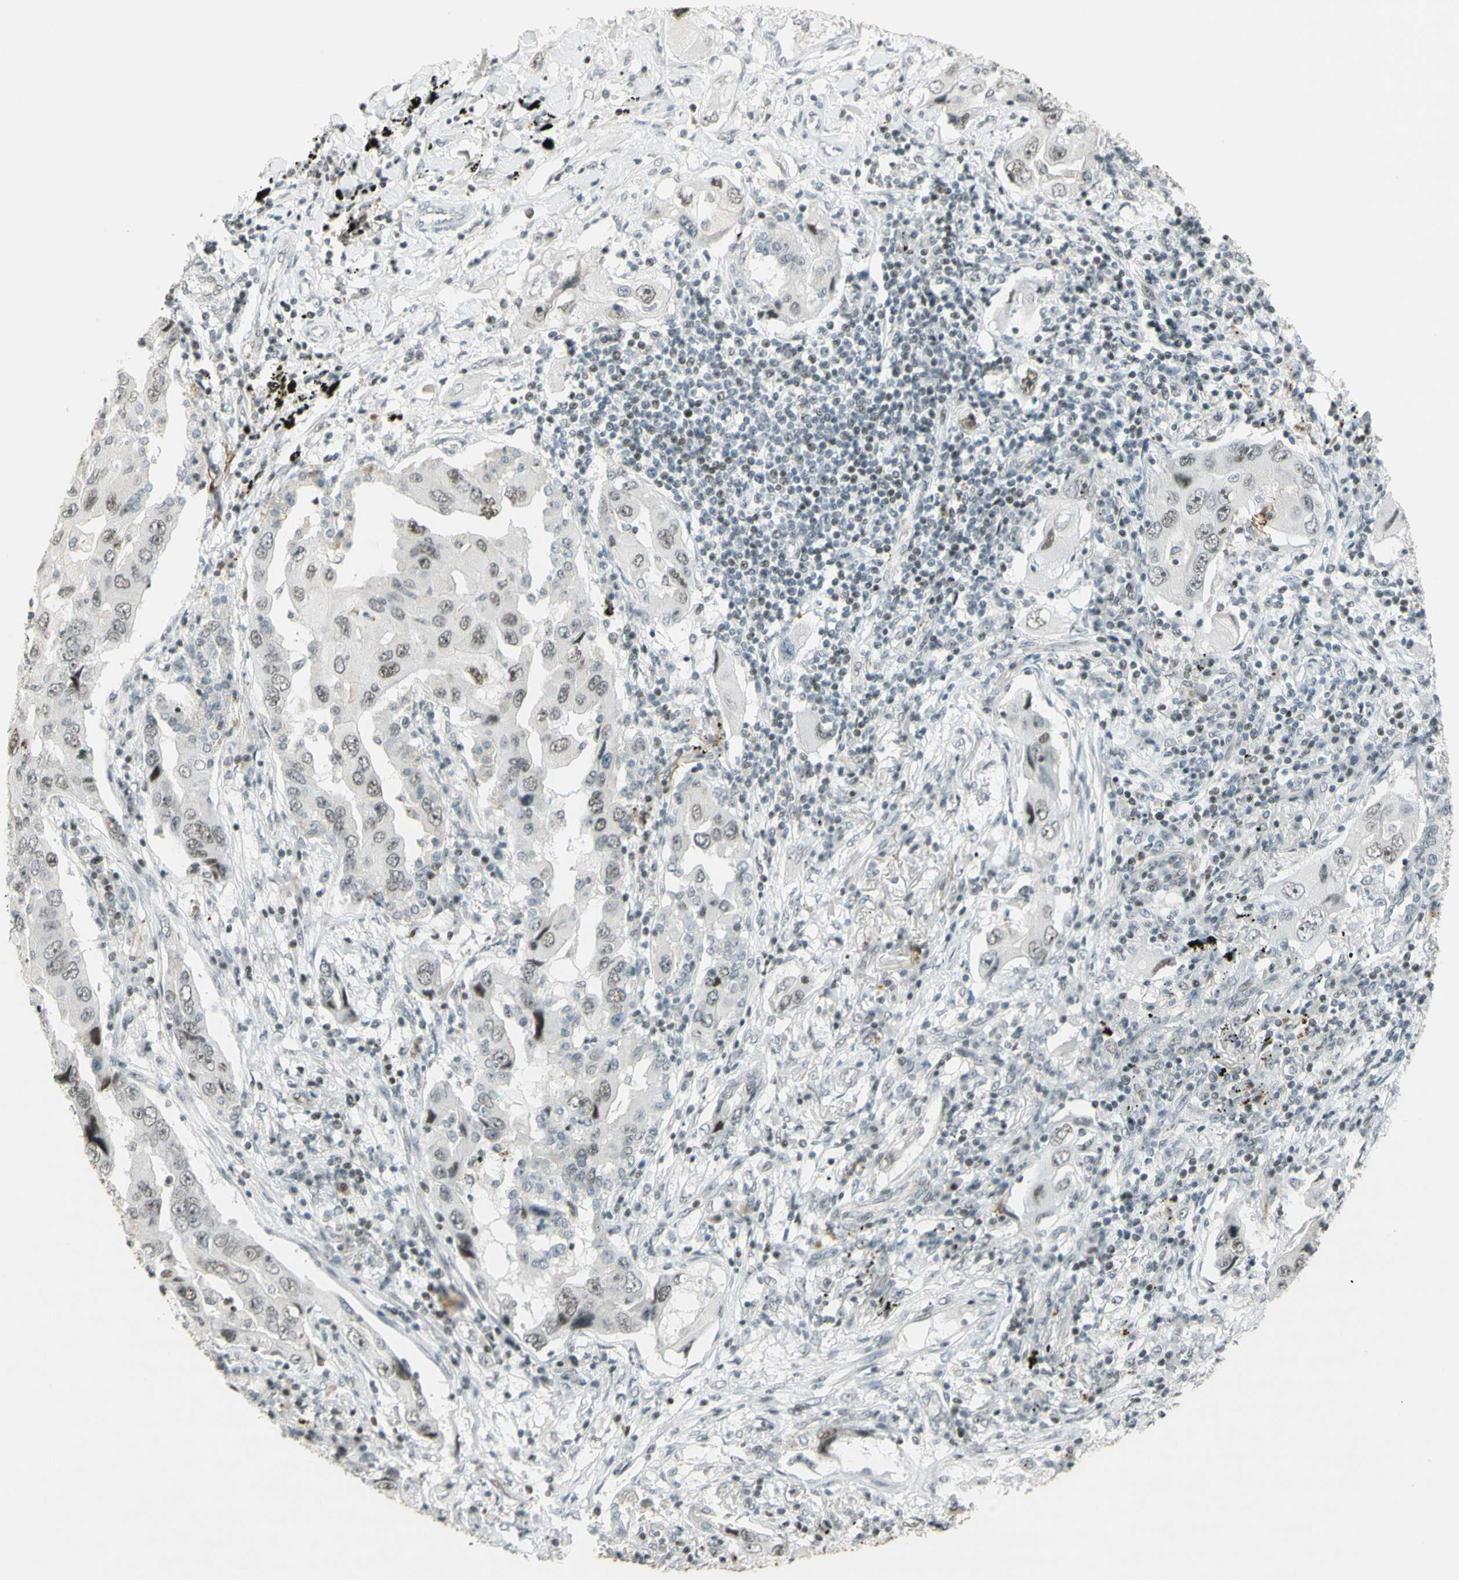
{"staining": {"intensity": "moderate", "quantity": ">75%", "location": "nuclear"}, "tissue": "lung cancer", "cell_type": "Tumor cells", "image_type": "cancer", "snomed": [{"axis": "morphology", "description": "Adenocarcinoma, NOS"}, {"axis": "topography", "description": "Lung"}], "caption": "A brown stain labels moderate nuclear positivity of a protein in human adenocarcinoma (lung) tumor cells.", "gene": "IRF1", "patient": {"sex": "female", "age": 65}}